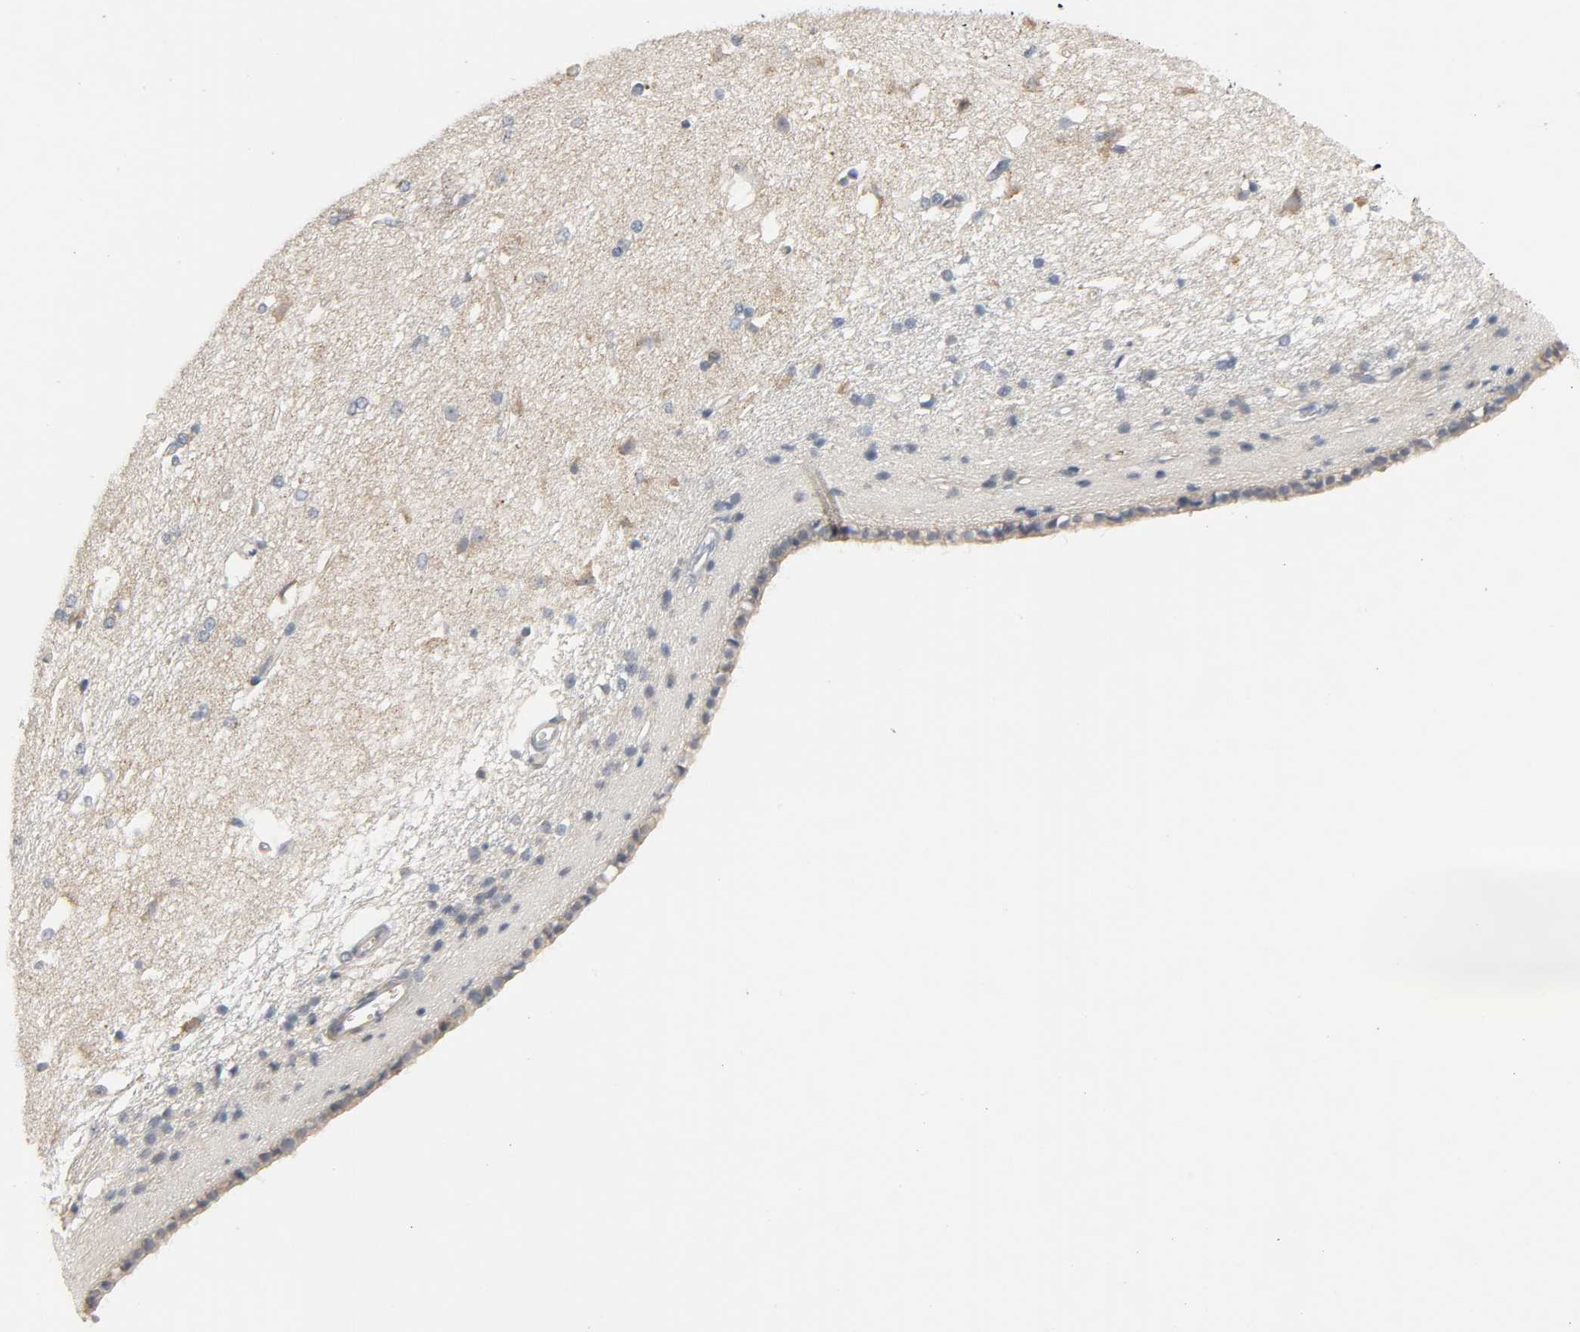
{"staining": {"intensity": "weak", "quantity": "25%-75%", "location": "cytoplasmic/membranous"}, "tissue": "caudate", "cell_type": "Glial cells", "image_type": "normal", "snomed": [{"axis": "morphology", "description": "Normal tissue, NOS"}, {"axis": "topography", "description": "Lateral ventricle wall"}], "caption": "Protein analysis of unremarkable caudate shows weak cytoplasmic/membranous positivity in about 25%-75% of glial cells.", "gene": "CD4", "patient": {"sex": "female", "age": 19}}